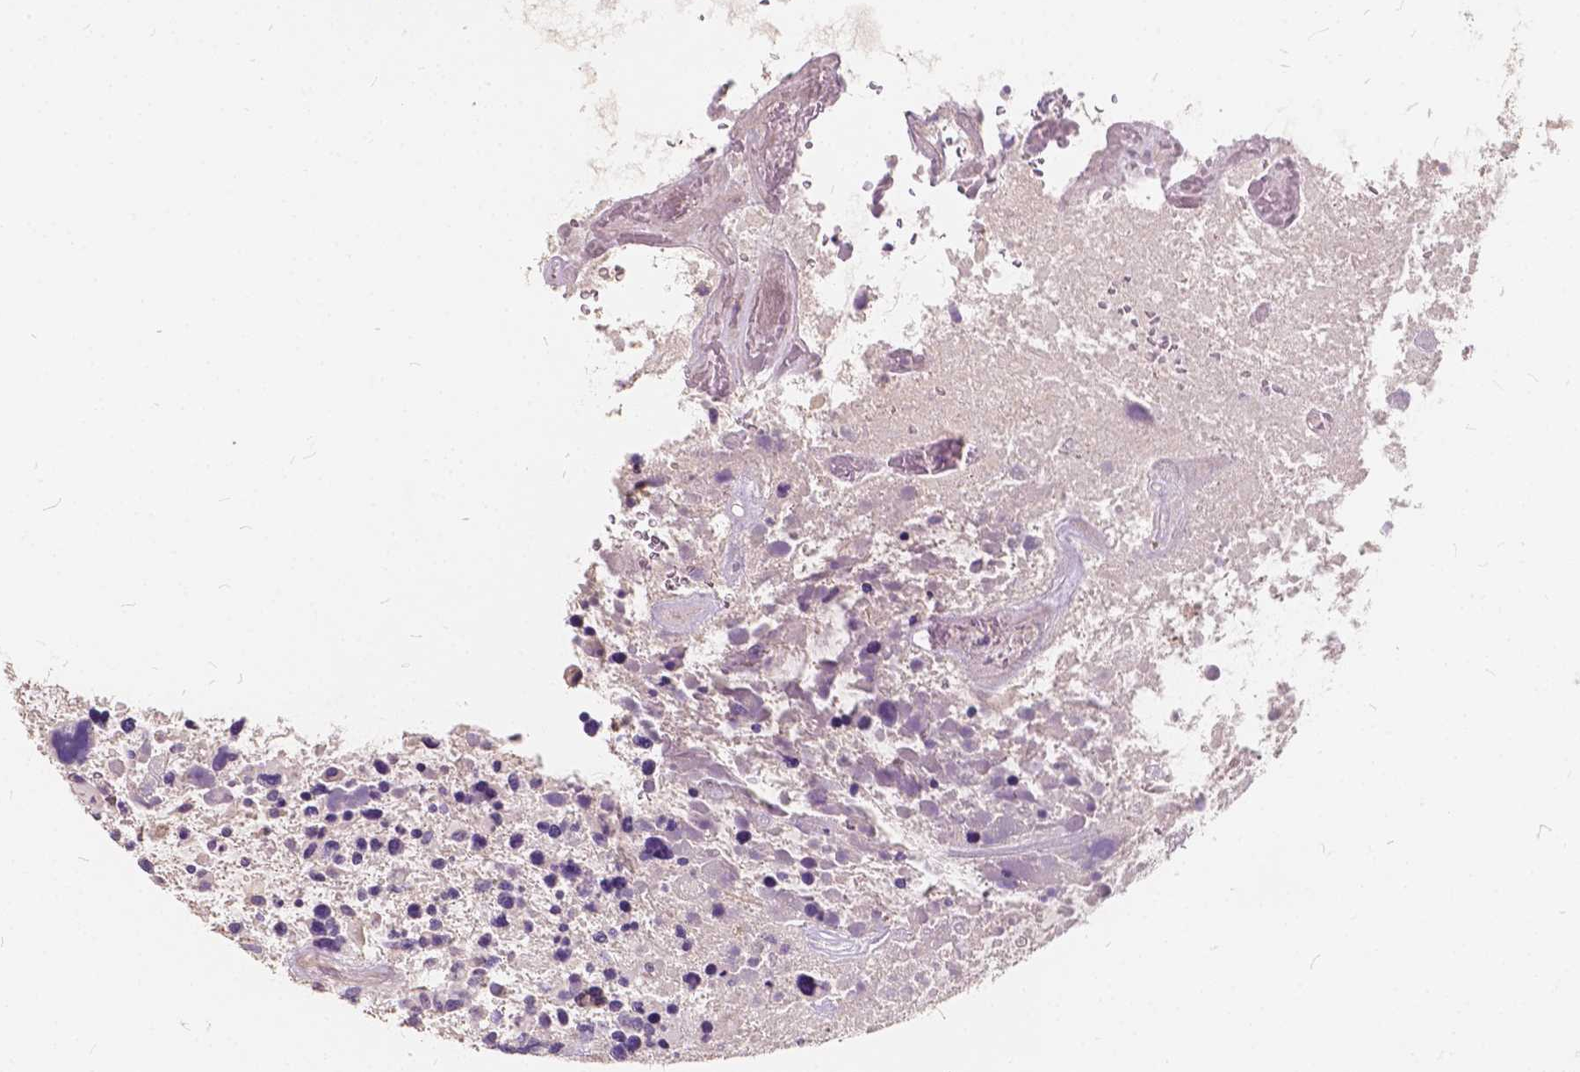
{"staining": {"intensity": "negative", "quantity": "none", "location": "none"}, "tissue": "glioma", "cell_type": "Tumor cells", "image_type": "cancer", "snomed": [{"axis": "morphology", "description": "Glioma, malignant, High grade"}, {"axis": "topography", "description": "Brain"}], "caption": "Photomicrograph shows no protein staining in tumor cells of malignant glioma (high-grade) tissue.", "gene": "SLC7A8", "patient": {"sex": "male", "age": 49}}